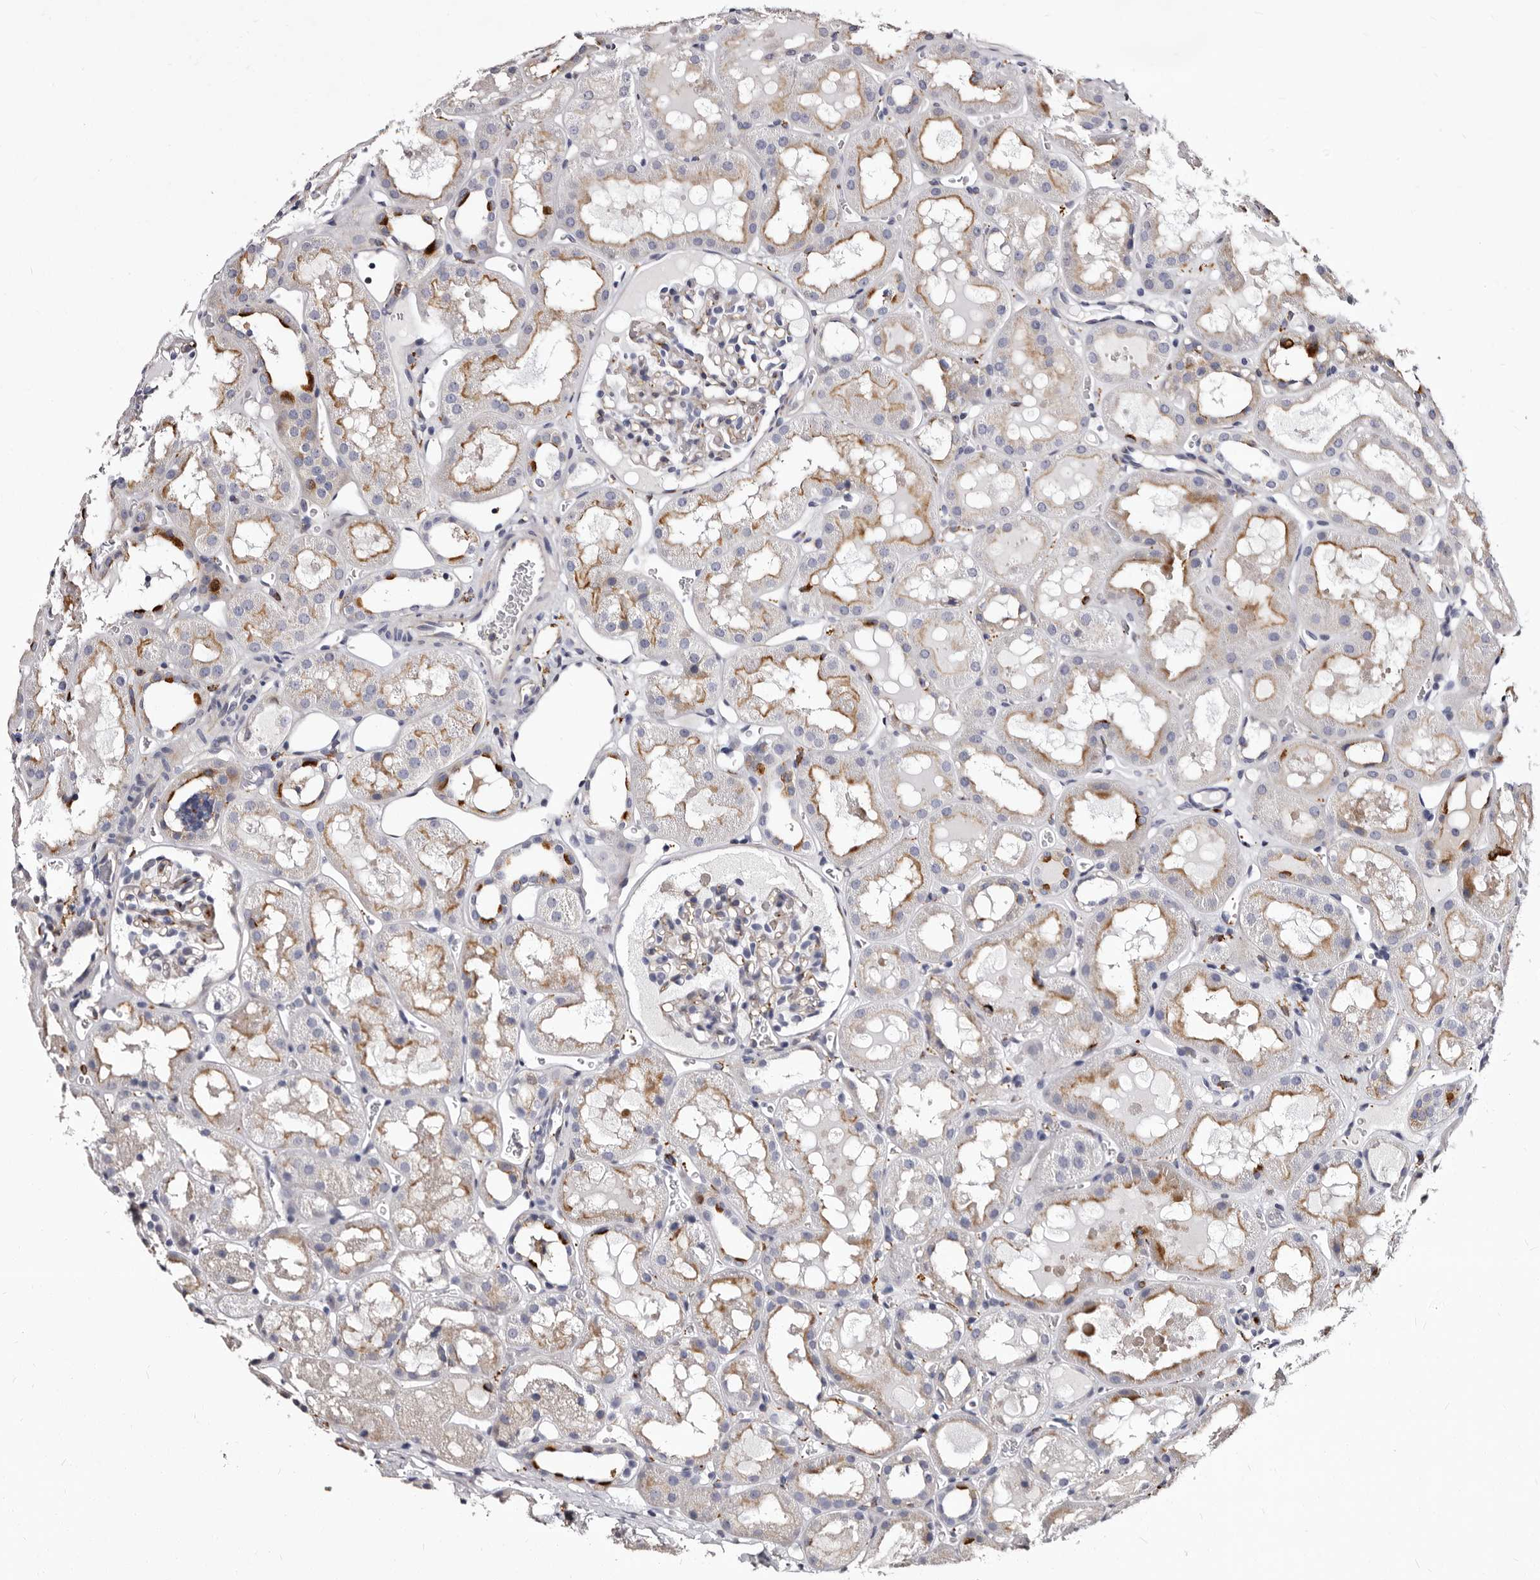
{"staining": {"intensity": "negative", "quantity": "none", "location": "none"}, "tissue": "kidney", "cell_type": "Cells in glomeruli", "image_type": "normal", "snomed": [{"axis": "morphology", "description": "Normal tissue, NOS"}, {"axis": "topography", "description": "Kidney"}, {"axis": "topography", "description": "Urinary bladder"}], "caption": "Immunohistochemical staining of benign kidney displays no significant positivity in cells in glomeruli. Brightfield microscopy of IHC stained with DAB (3,3'-diaminobenzidine) (brown) and hematoxylin (blue), captured at high magnification.", "gene": "AUNIP", "patient": {"sex": "male", "age": 16}}